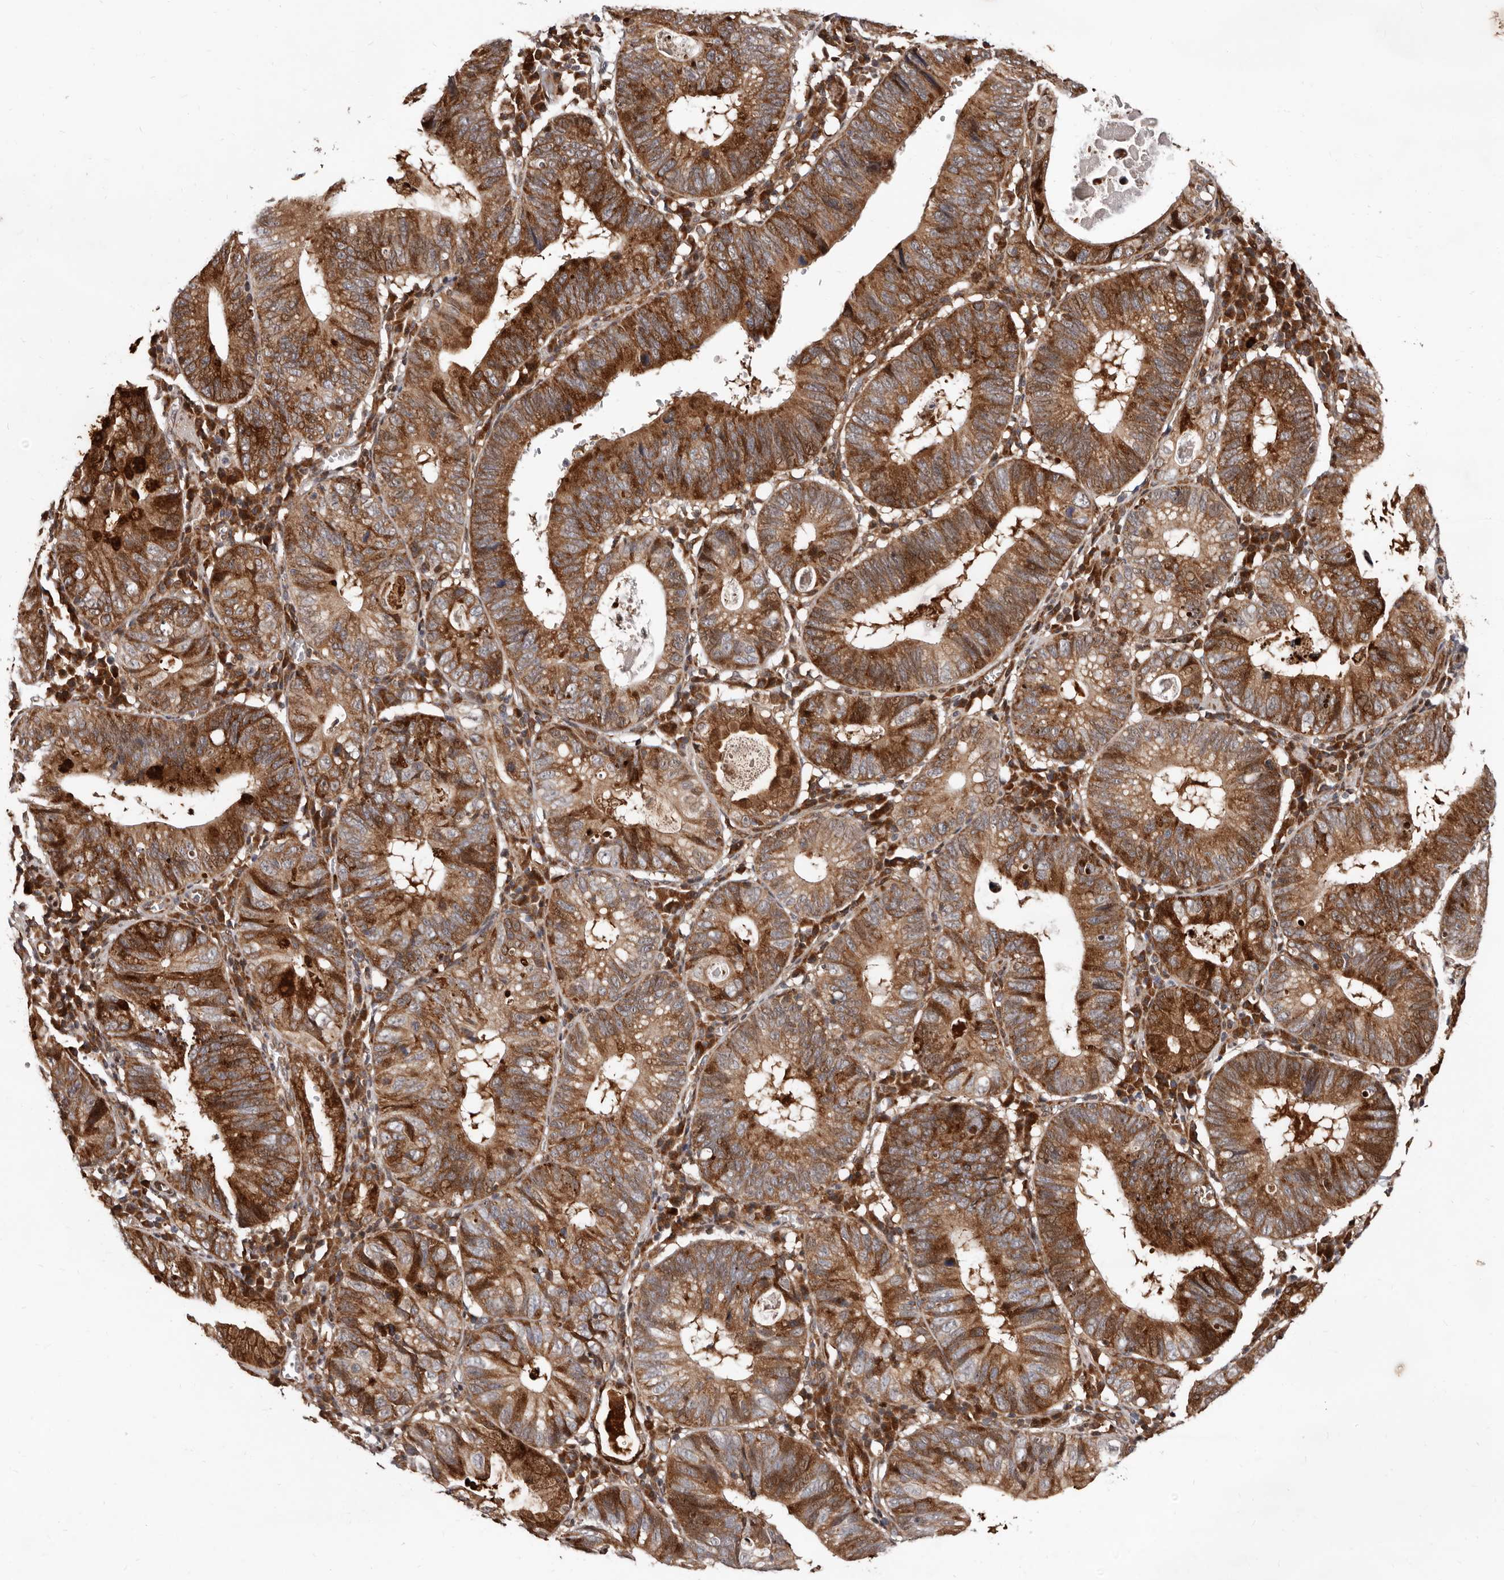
{"staining": {"intensity": "strong", "quantity": ">75%", "location": "cytoplasmic/membranous"}, "tissue": "stomach cancer", "cell_type": "Tumor cells", "image_type": "cancer", "snomed": [{"axis": "morphology", "description": "Adenocarcinoma, NOS"}, {"axis": "topography", "description": "Stomach"}], "caption": "Tumor cells display high levels of strong cytoplasmic/membranous staining in approximately >75% of cells in human stomach cancer (adenocarcinoma).", "gene": "WEE2", "patient": {"sex": "male", "age": 59}}